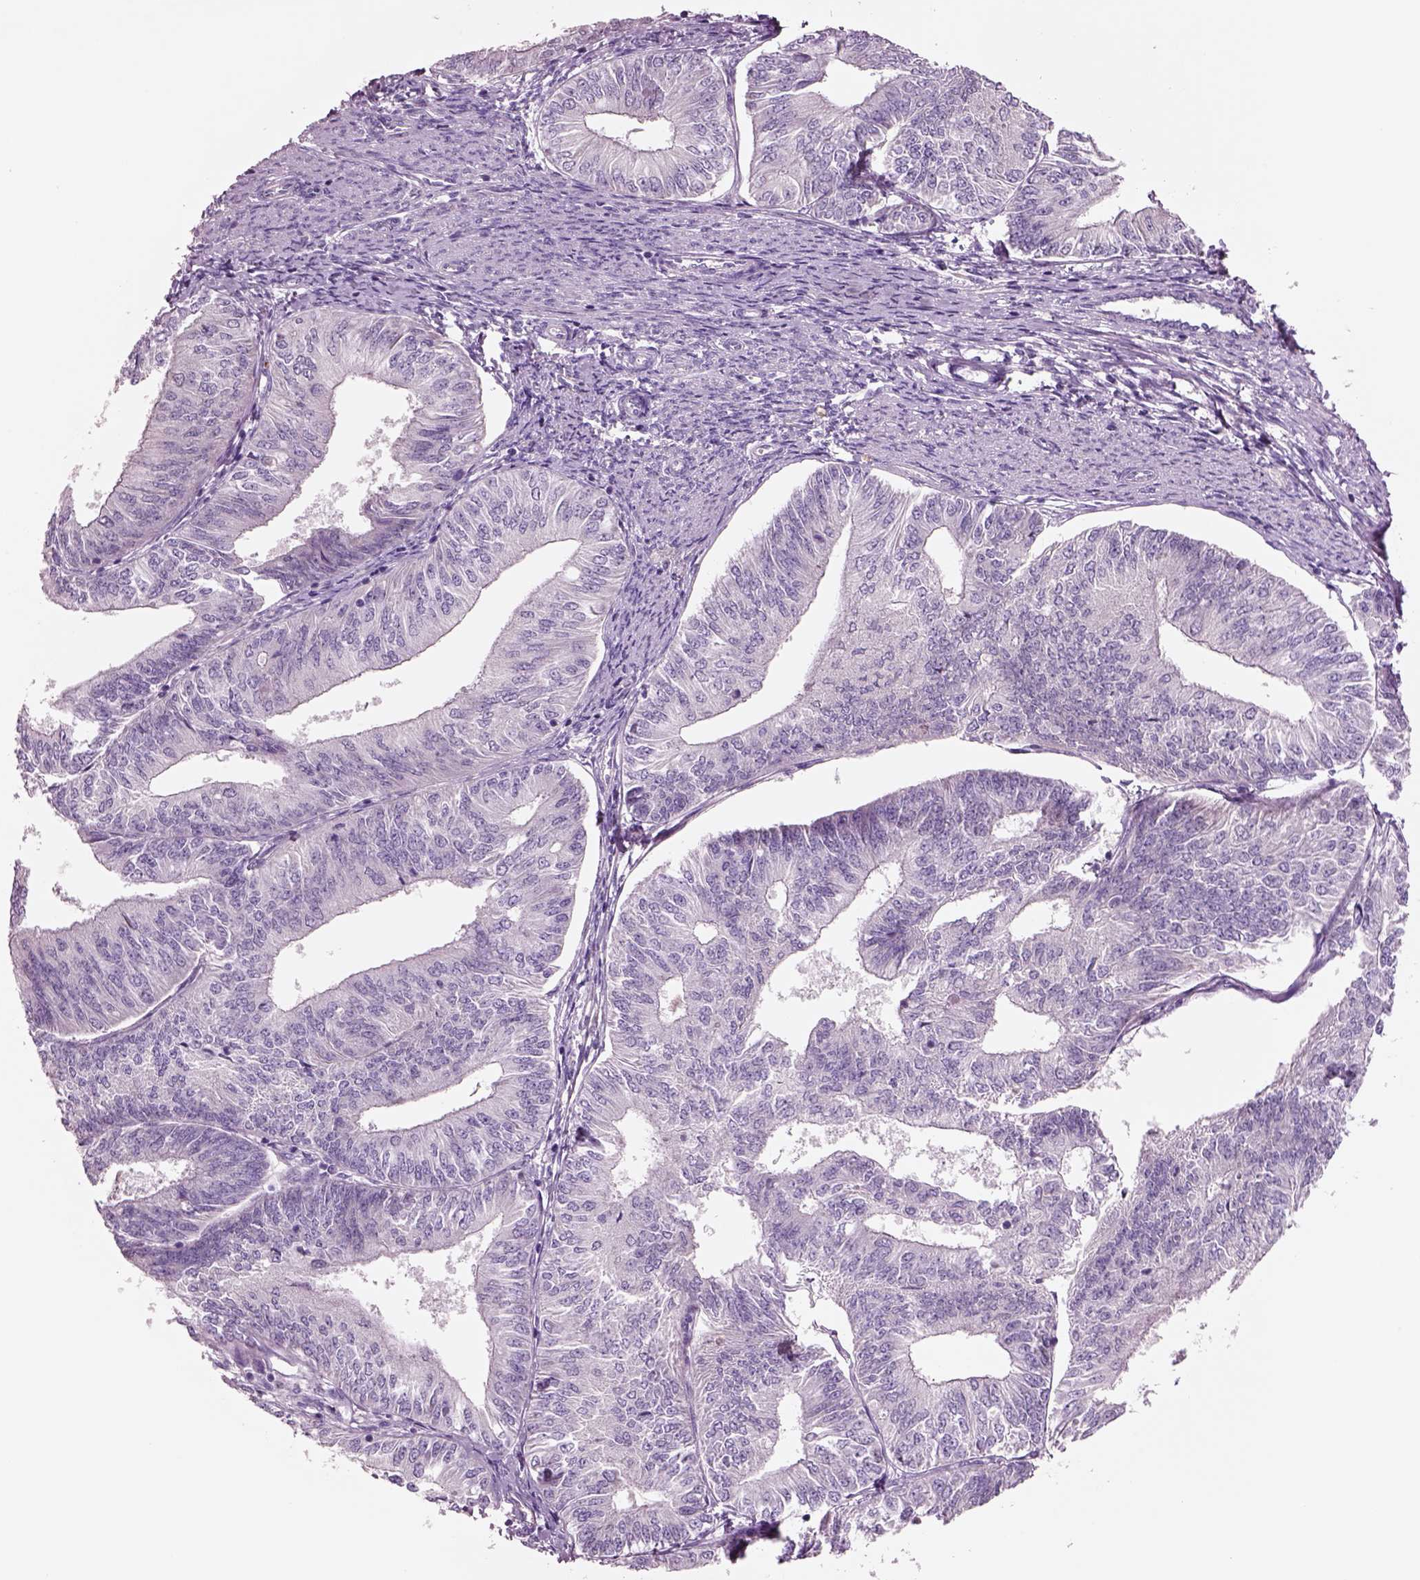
{"staining": {"intensity": "negative", "quantity": "none", "location": "none"}, "tissue": "endometrial cancer", "cell_type": "Tumor cells", "image_type": "cancer", "snomed": [{"axis": "morphology", "description": "Adenocarcinoma, NOS"}, {"axis": "topography", "description": "Endometrium"}], "caption": "This is a image of IHC staining of endometrial cancer, which shows no expression in tumor cells.", "gene": "PLPP7", "patient": {"sex": "female", "age": 58}}